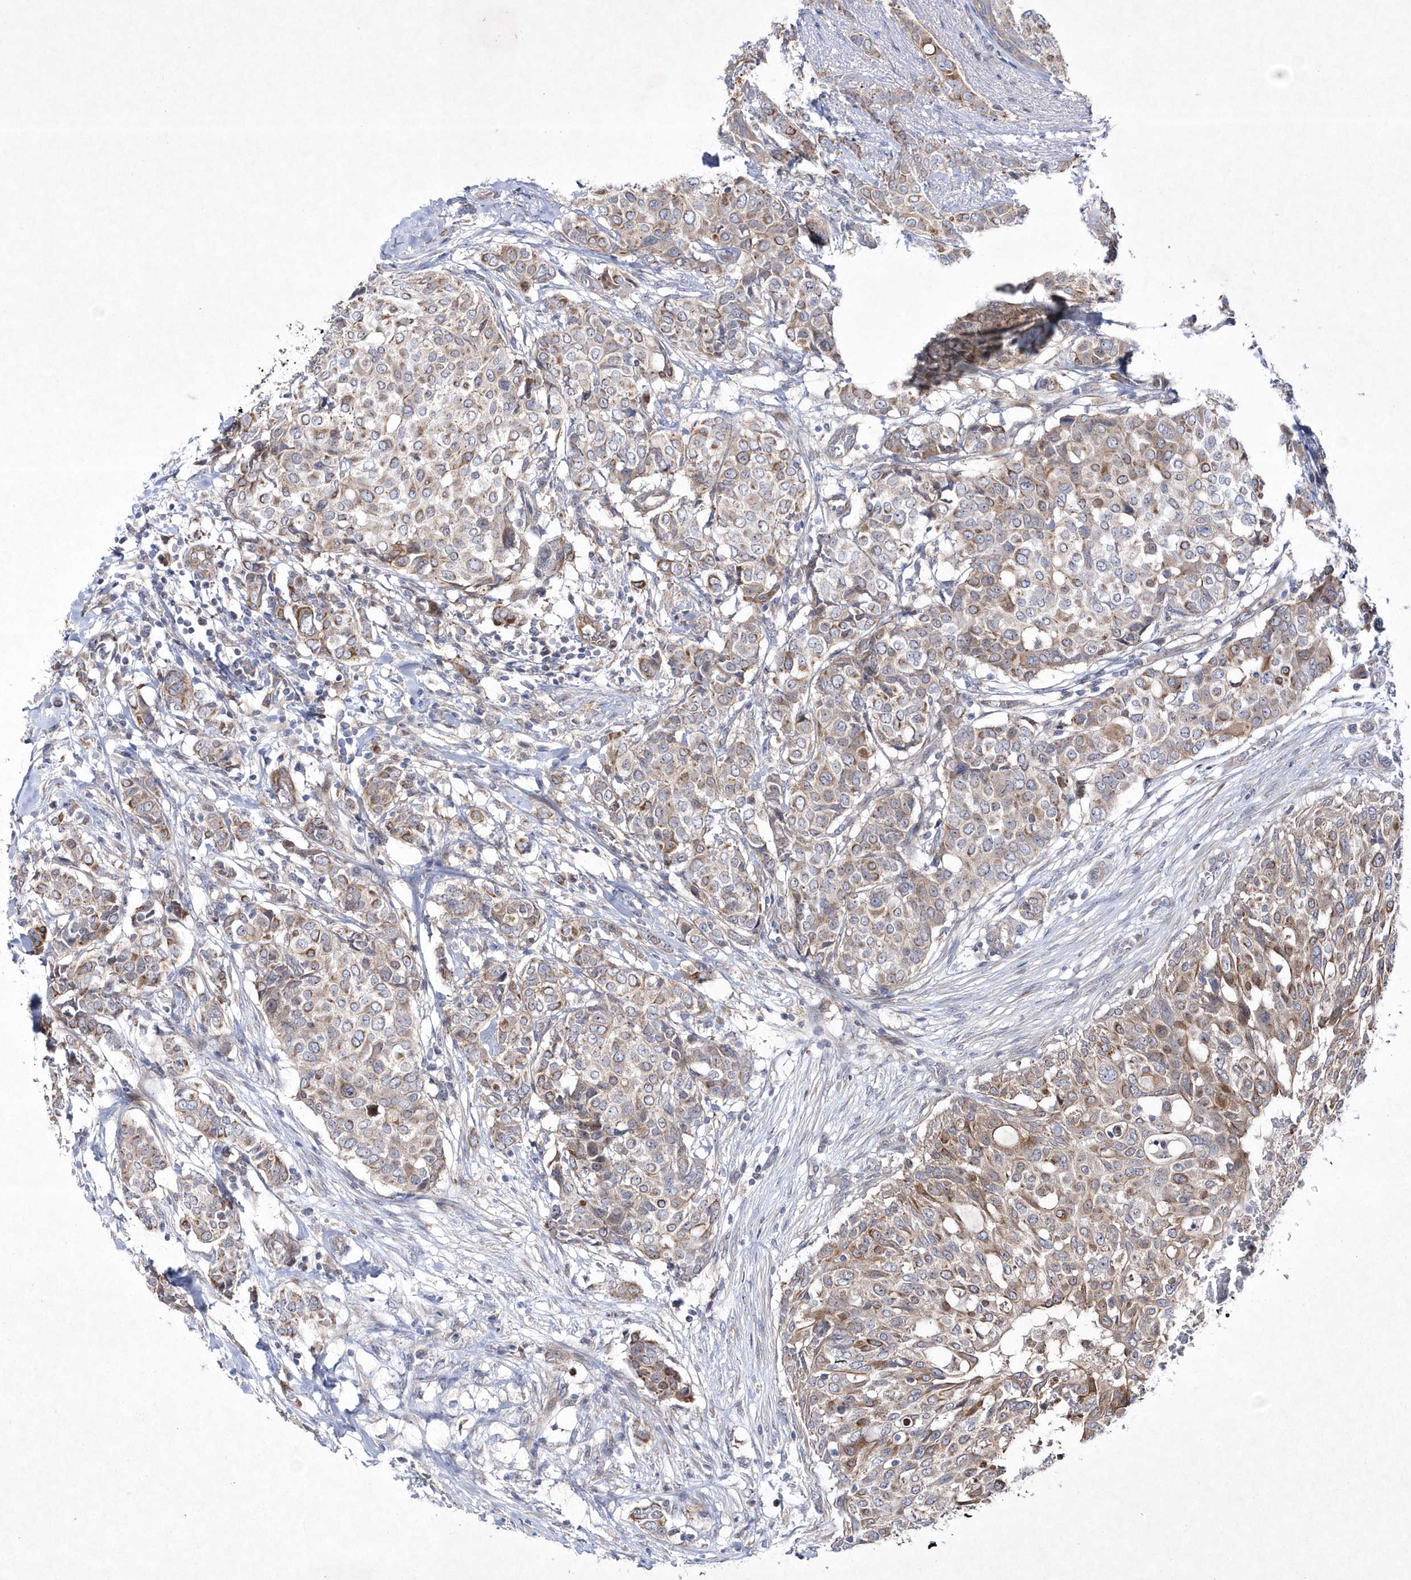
{"staining": {"intensity": "moderate", "quantity": "25%-75%", "location": "cytoplasmic/membranous"}, "tissue": "breast cancer", "cell_type": "Tumor cells", "image_type": "cancer", "snomed": [{"axis": "morphology", "description": "Lobular carcinoma"}, {"axis": "topography", "description": "Breast"}], "caption": "Protein expression analysis of breast cancer shows moderate cytoplasmic/membranous staining in approximately 25%-75% of tumor cells.", "gene": "DSPP", "patient": {"sex": "female", "age": 51}}